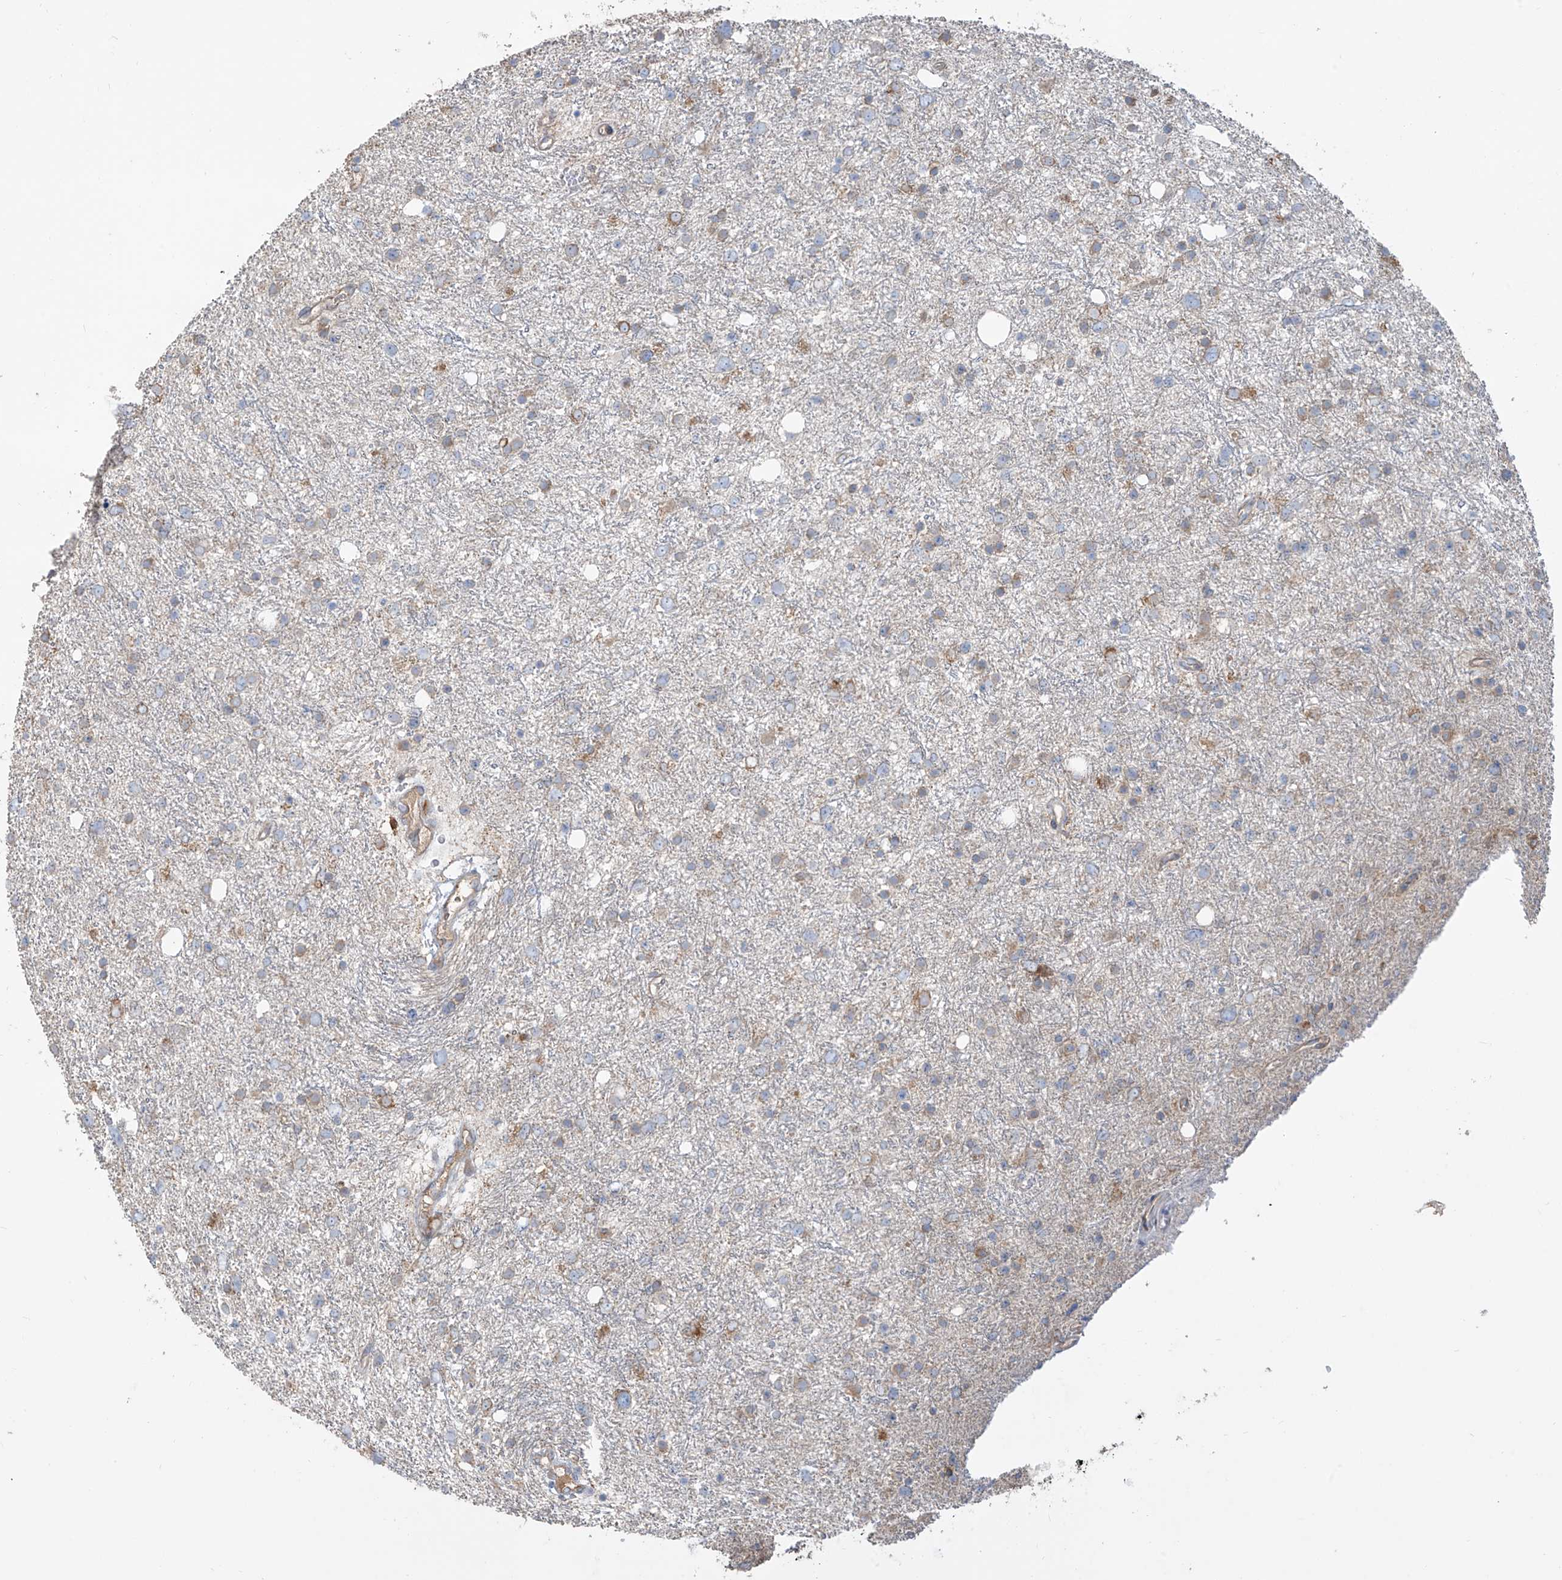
{"staining": {"intensity": "negative", "quantity": "none", "location": "none"}, "tissue": "glioma", "cell_type": "Tumor cells", "image_type": "cancer", "snomed": [{"axis": "morphology", "description": "Glioma, malignant, Low grade"}, {"axis": "topography", "description": "Cerebral cortex"}], "caption": "Immunohistochemical staining of malignant glioma (low-grade) demonstrates no significant staining in tumor cells. (DAB immunohistochemistry (IHC) with hematoxylin counter stain).", "gene": "ABTB1", "patient": {"sex": "female", "age": 39}}